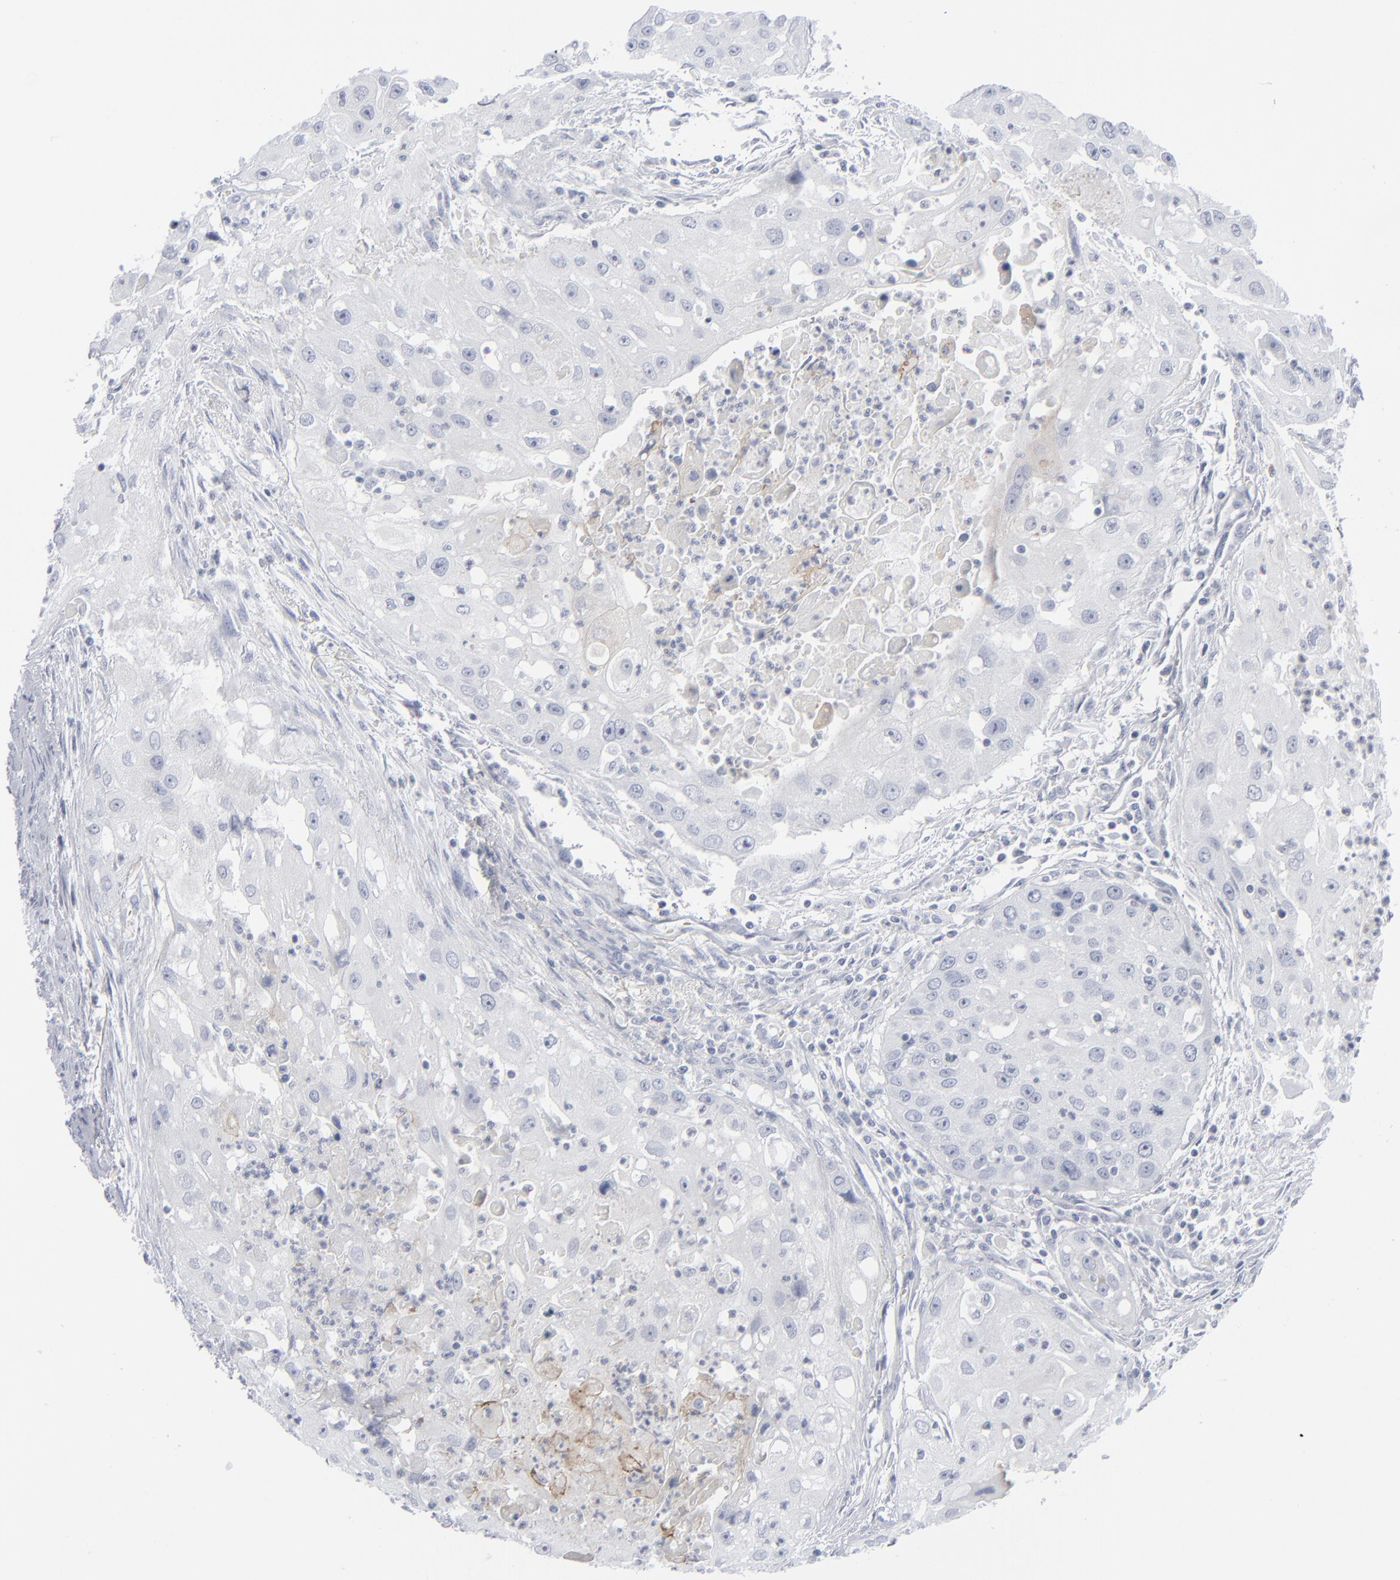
{"staining": {"intensity": "moderate", "quantity": "<25%", "location": "cytoplasmic/membranous"}, "tissue": "head and neck cancer", "cell_type": "Tumor cells", "image_type": "cancer", "snomed": [{"axis": "morphology", "description": "Squamous cell carcinoma, NOS"}, {"axis": "topography", "description": "Head-Neck"}], "caption": "Tumor cells exhibit low levels of moderate cytoplasmic/membranous staining in approximately <25% of cells in human squamous cell carcinoma (head and neck). (DAB (3,3'-diaminobenzidine) IHC with brightfield microscopy, high magnification).", "gene": "MSLN", "patient": {"sex": "male", "age": 64}}